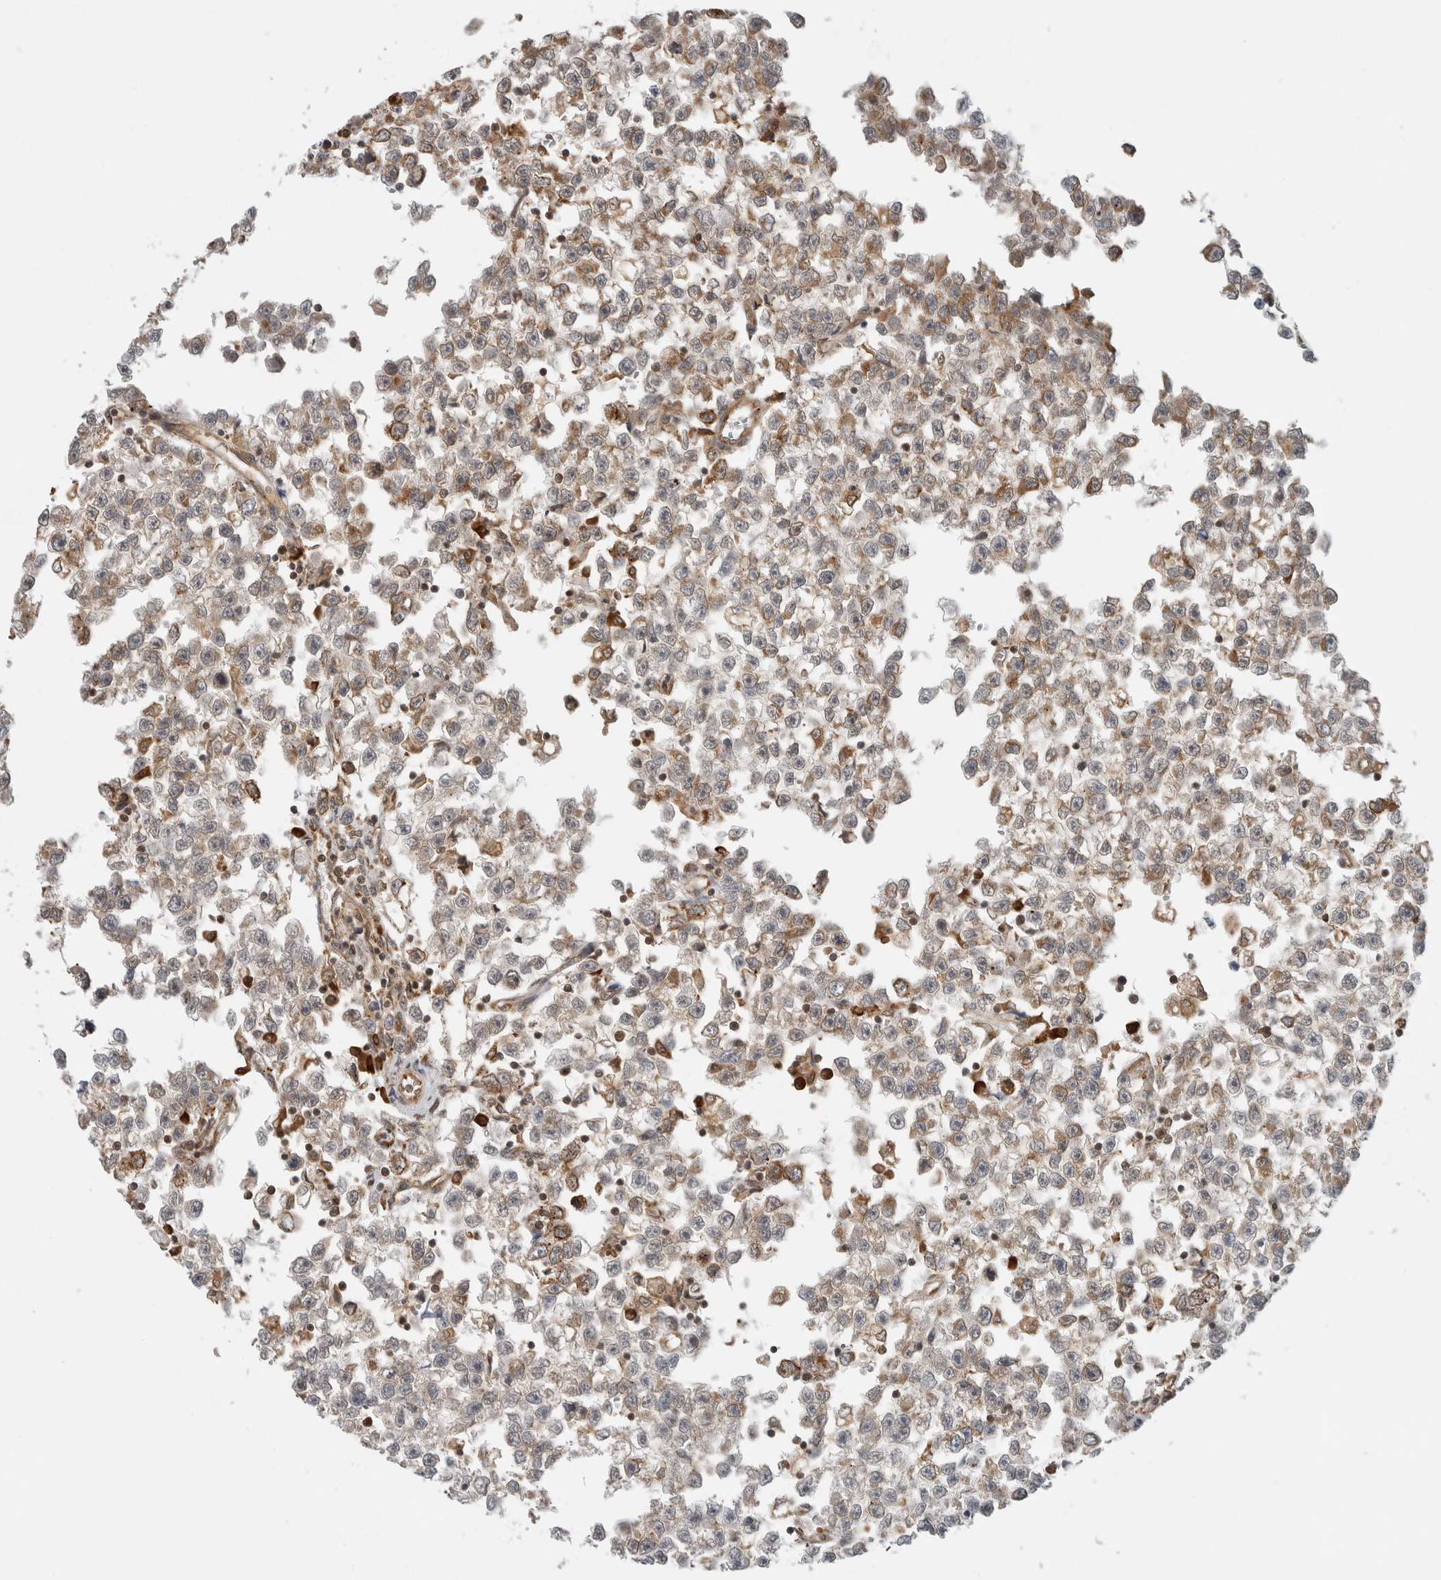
{"staining": {"intensity": "moderate", "quantity": "<25%", "location": "cytoplasmic/membranous"}, "tissue": "testis cancer", "cell_type": "Tumor cells", "image_type": "cancer", "snomed": [{"axis": "morphology", "description": "Seminoma, NOS"}, {"axis": "morphology", "description": "Carcinoma, Embryonal, NOS"}, {"axis": "topography", "description": "Testis"}], "caption": "The image reveals a brown stain indicating the presence of a protein in the cytoplasmic/membranous of tumor cells in testis embryonal carcinoma. (IHC, brightfield microscopy, high magnification).", "gene": "MS4A7", "patient": {"sex": "male", "age": 51}}